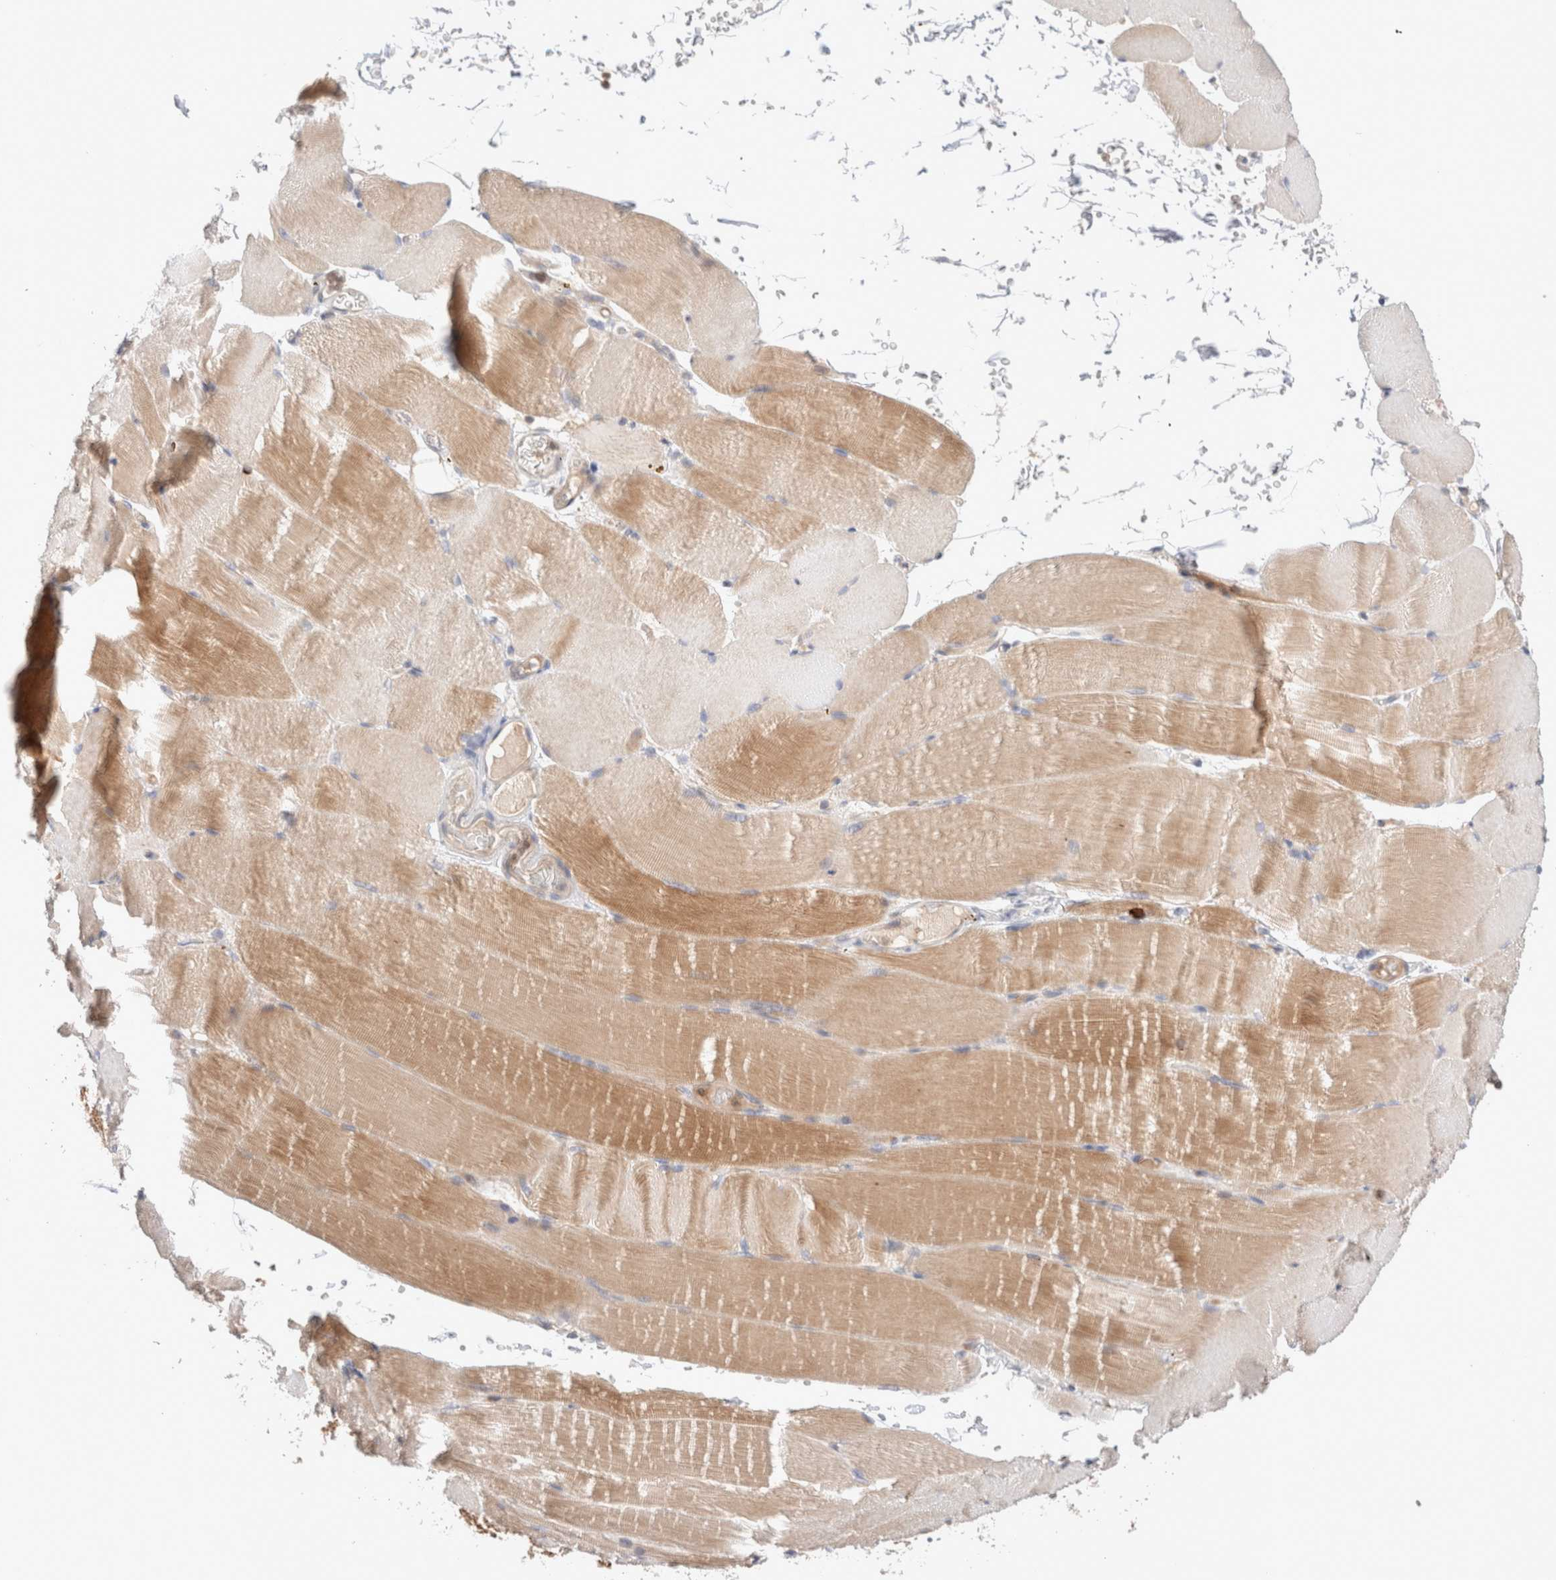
{"staining": {"intensity": "moderate", "quantity": "25%-75%", "location": "cytoplasmic/membranous"}, "tissue": "skeletal muscle", "cell_type": "Myocytes", "image_type": "normal", "snomed": [{"axis": "morphology", "description": "Normal tissue, NOS"}, {"axis": "topography", "description": "Skeletal muscle"}, {"axis": "topography", "description": "Parathyroid gland"}], "caption": "Skeletal muscle stained with immunohistochemistry demonstrates moderate cytoplasmic/membranous staining in about 25%-75% of myocytes. (DAB (3,3'-diaminobenzidine) IHC with brightfield microscopy, high magnification).", "gene": "SIKE1", "patient": {"sex": "female", "age": 37}}